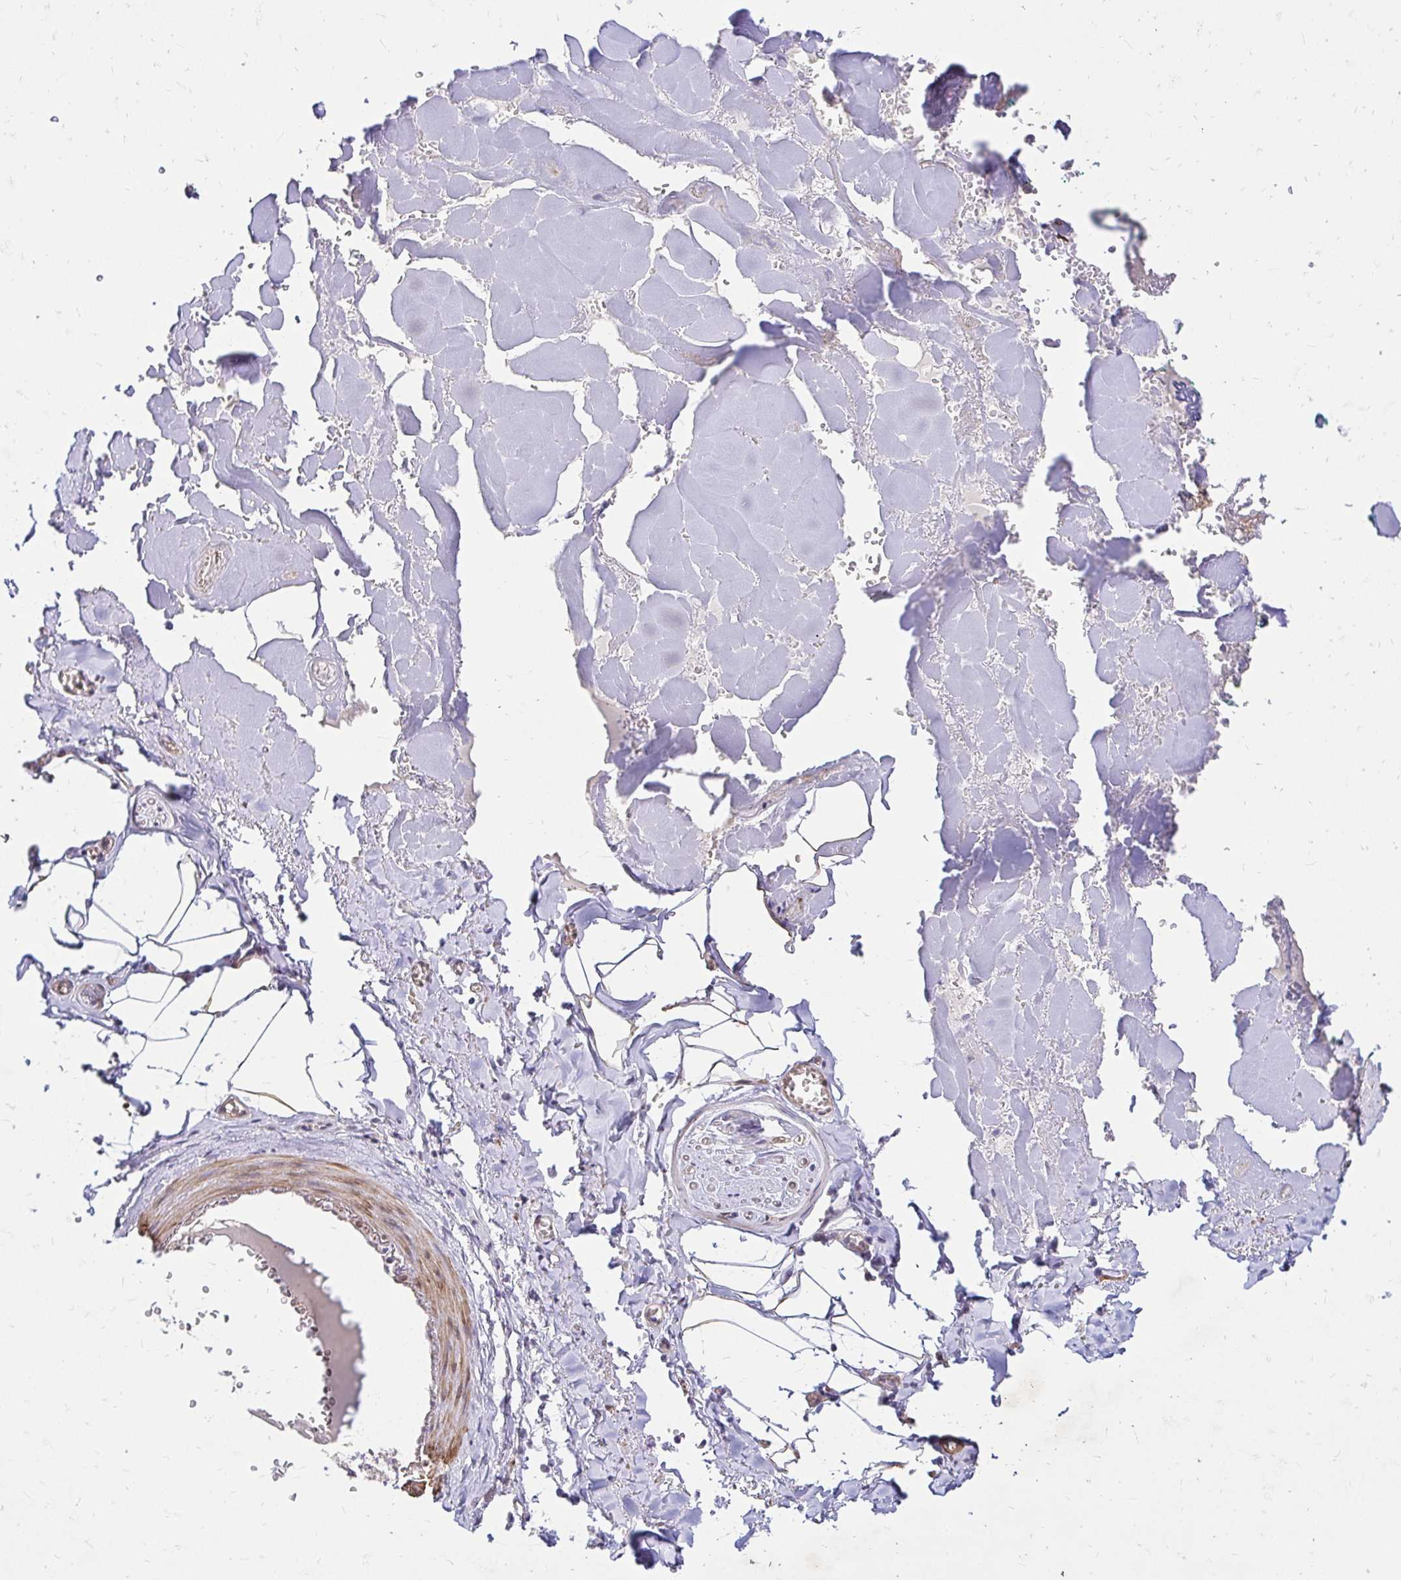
{"staining": {"intensity": "negative", "quantity": "none", "location": "none"}, "tissue": "adipose tissue", "cell_type": "Adipocytes", "image_type": "normal", "snomed": [{"axis": "morphology", "description": "Normal tissue, NOS"}, {"axis": "topography", "description": "Vulva"}, {"axis": "topography", "description": "Peripheral nerve tissue"}], "caption": "This is an IHC histopathology image of normal human adipose tissue. There is no expression in adipocytes.", "gene": "YAP1", "patient": {"sex": "female", "age": 66}}